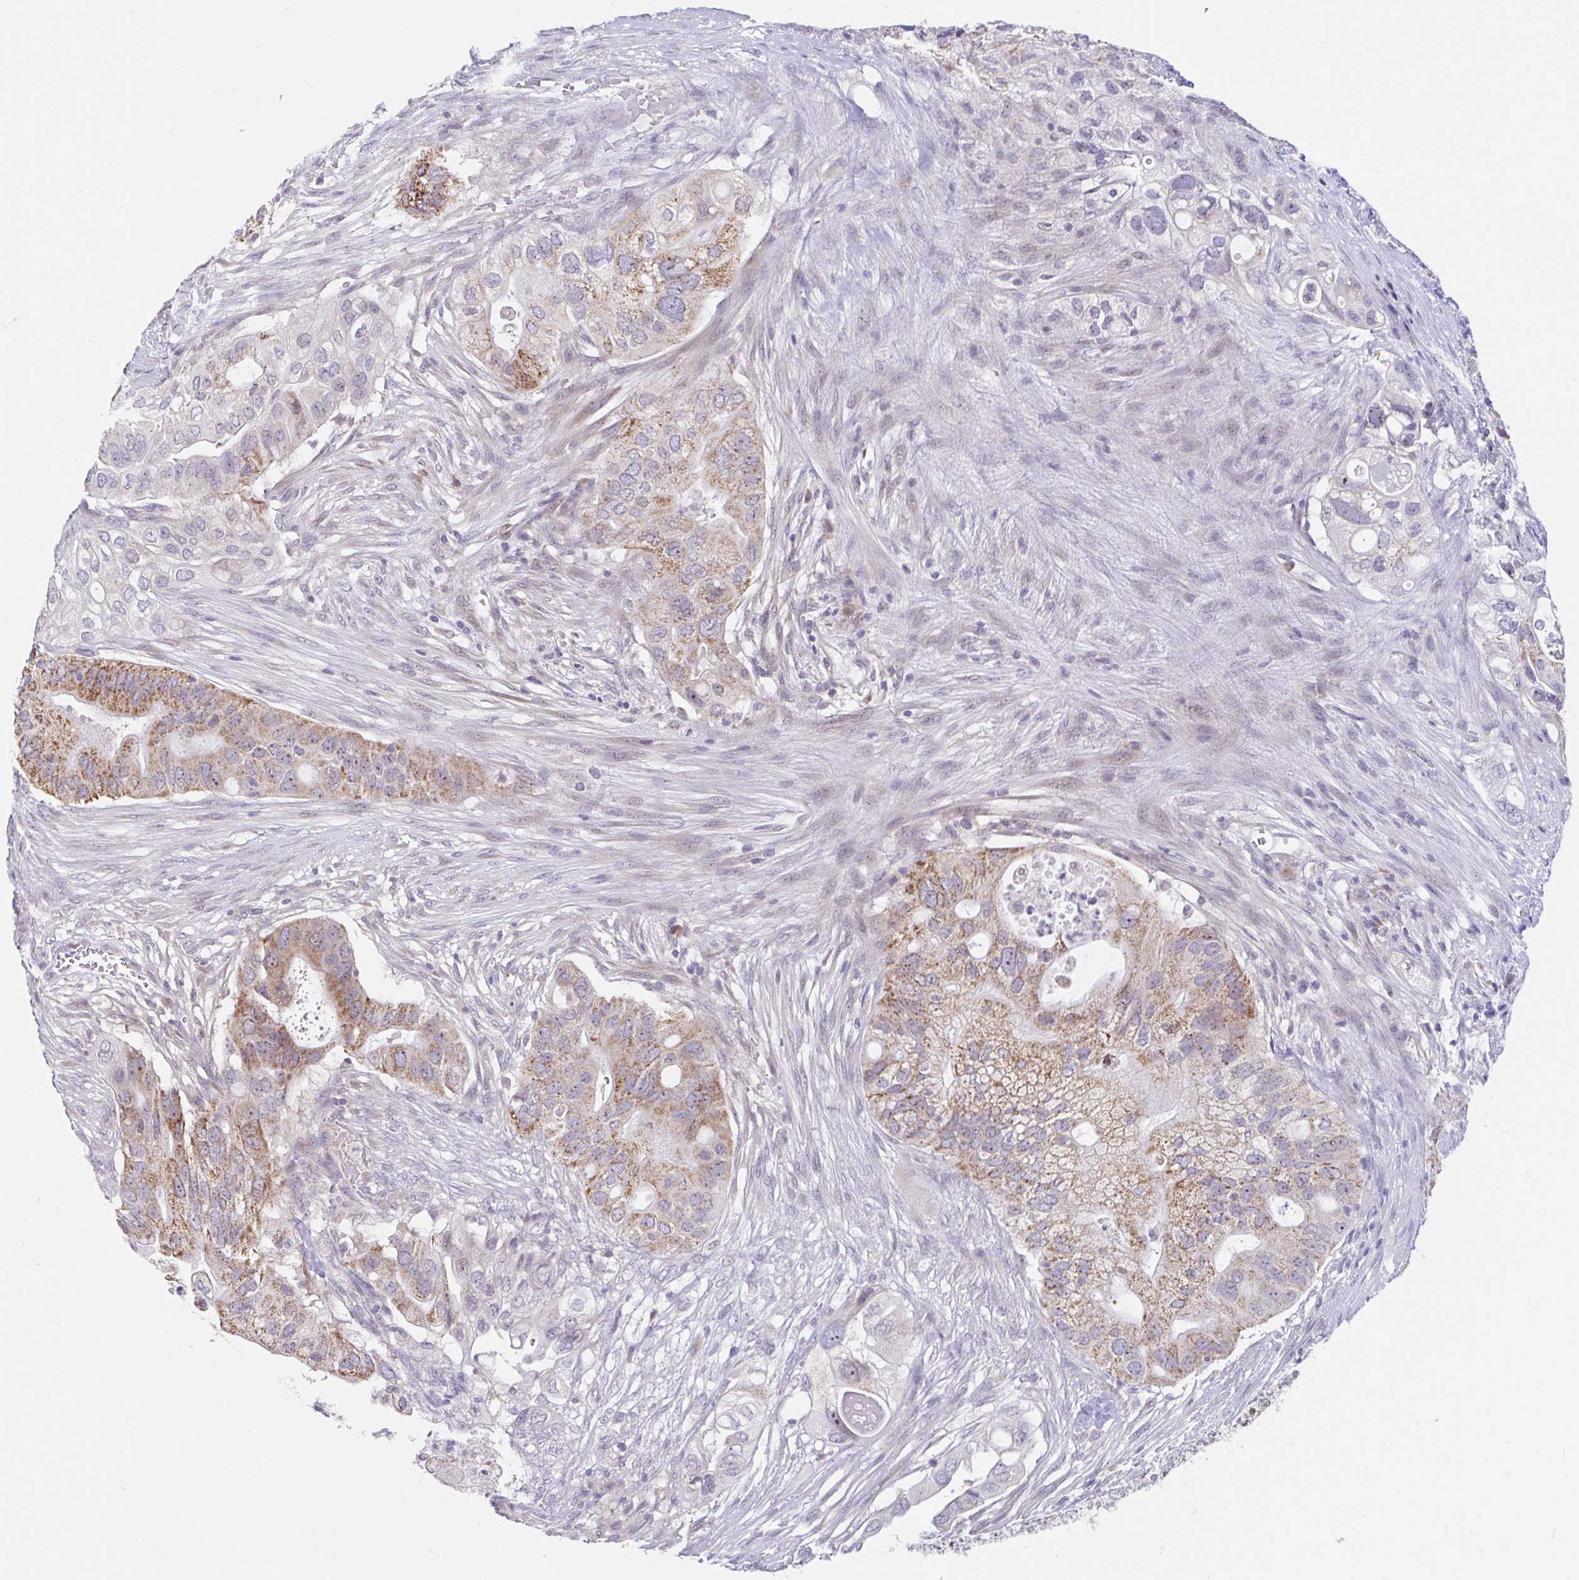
{"staining": {"intensity": "moderate", "quantity": "25%-75%", "location": "cytoplasmic/membranous"}, "tissue": "pancreatic cancer", "cell_type": "Tumor cells", "image_type": "cancer", "snomed": [{"axis": "morphology", "description": "Adenocarcinoma, NOS"}, {"axis": "topography", "description": "Pancreas"}], "caption": "Immunohistochemistry staining of pancreatic adenocarcinoma, which displays medium levels of moderate cytoplasmic/membranous expression in approximately 25%-75% of tumor cells indicating moderate cytoplasmic/membranous protein staining. The staining was performed using DAB (3,3'-diaminobenzidine) (brown) for protein detection and nuclei were counterstained in hematoxylin (blue).", "gene": "NT5C1B", "patient": {"sex": "female", "age": 72}}